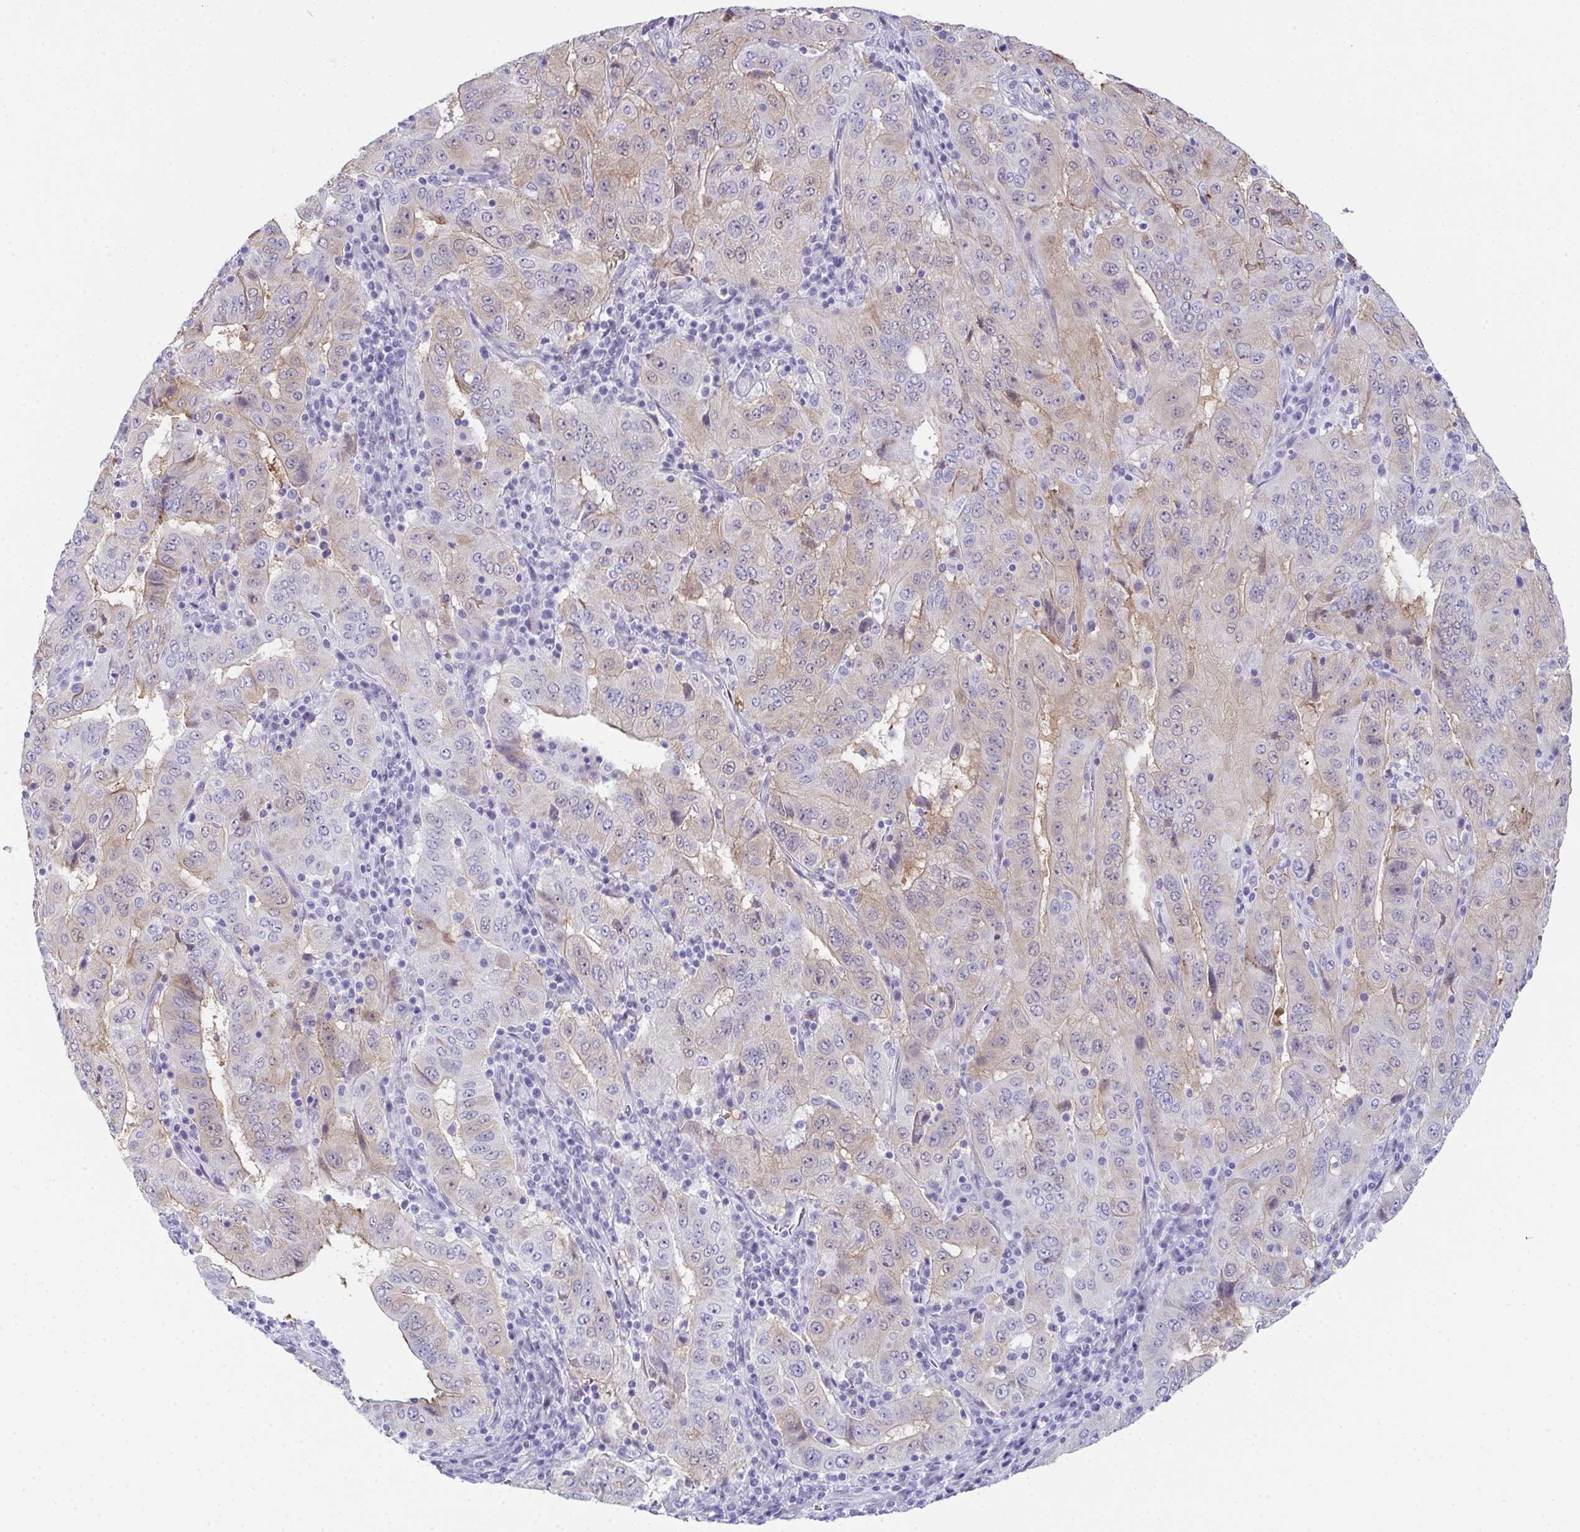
{"staining": {"intensity": "weak", "quantity": "25%-75%", "location": "cytoplasmic/membranous"}, "tissue": "pancreatic cancer", "cell_type": "Tumor cells", "image_type": "cancer", "snomed": [{"axis": "morphology", "description": "Adenocarcinoma, NOS"}, {"axis": "topography", "description": "Pancreas"}], "caption": "Protein expression analysis of human pancreatic cancer (adenocarcinoma) reveals weak cytoplasmic/membranous expression in about 25%-75% of tumor cells.", "gene": "TEX19", "patient": {"sex": "male", "age": 63}}